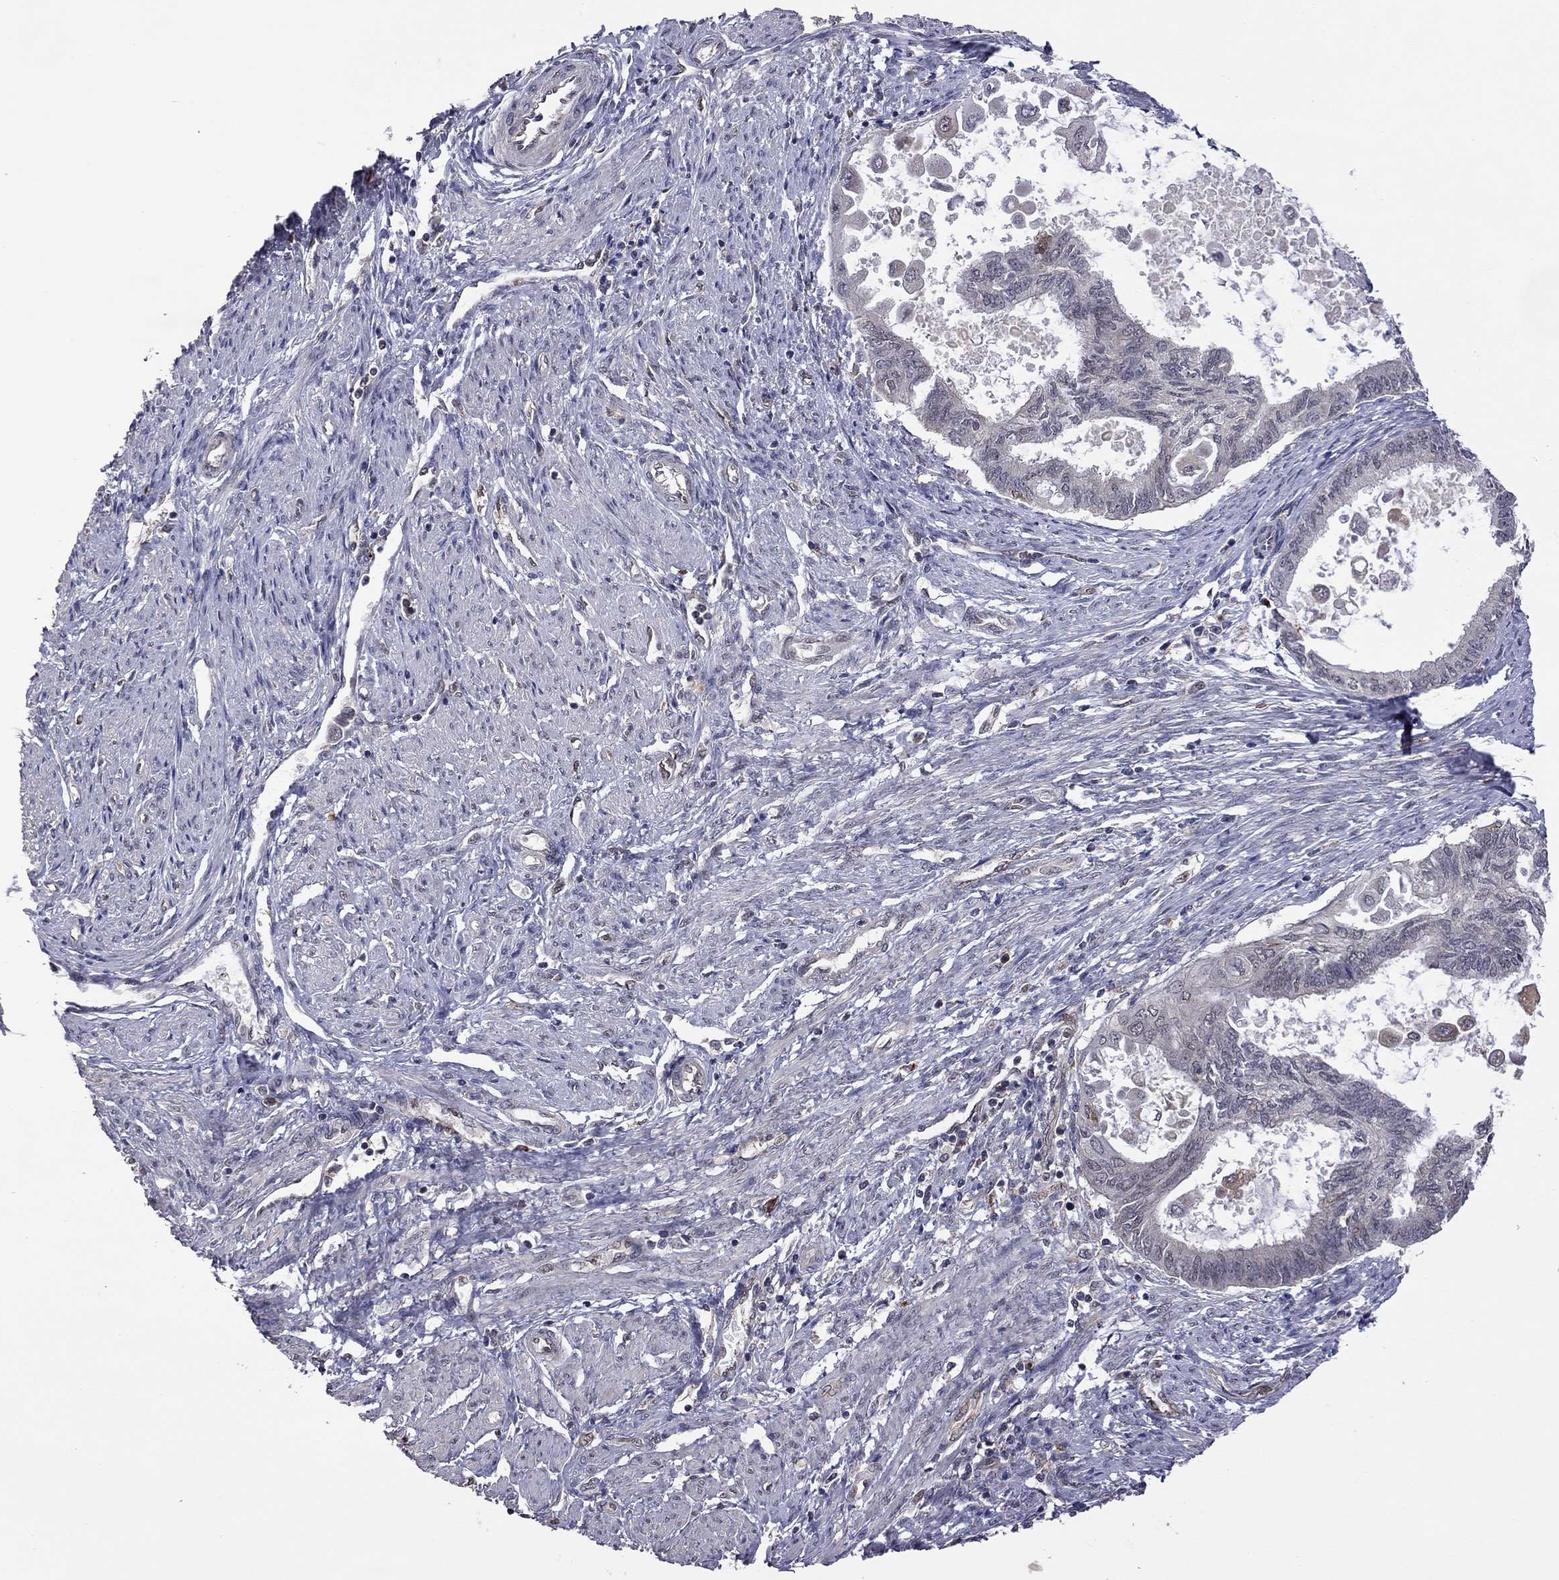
{"staining": {"intensity": "negative", "quantity": "none", "location": "none"}, "tissue": "endometrial cancer", "cell_type": "Tumor cells", "image_type": "cancer", "snomed": [{"axis": "morphology", "description": "Adenocarcinoma, NOS"}, {"axis": "topography", "description": "Endometrium"}], "caption": "Immunohistochemical staining of human endometrial adenocarcinoma shows no significant positivity in tumor cells.", "gene": "GPAA1", "patient": {"sex": "female", "age": 86}}